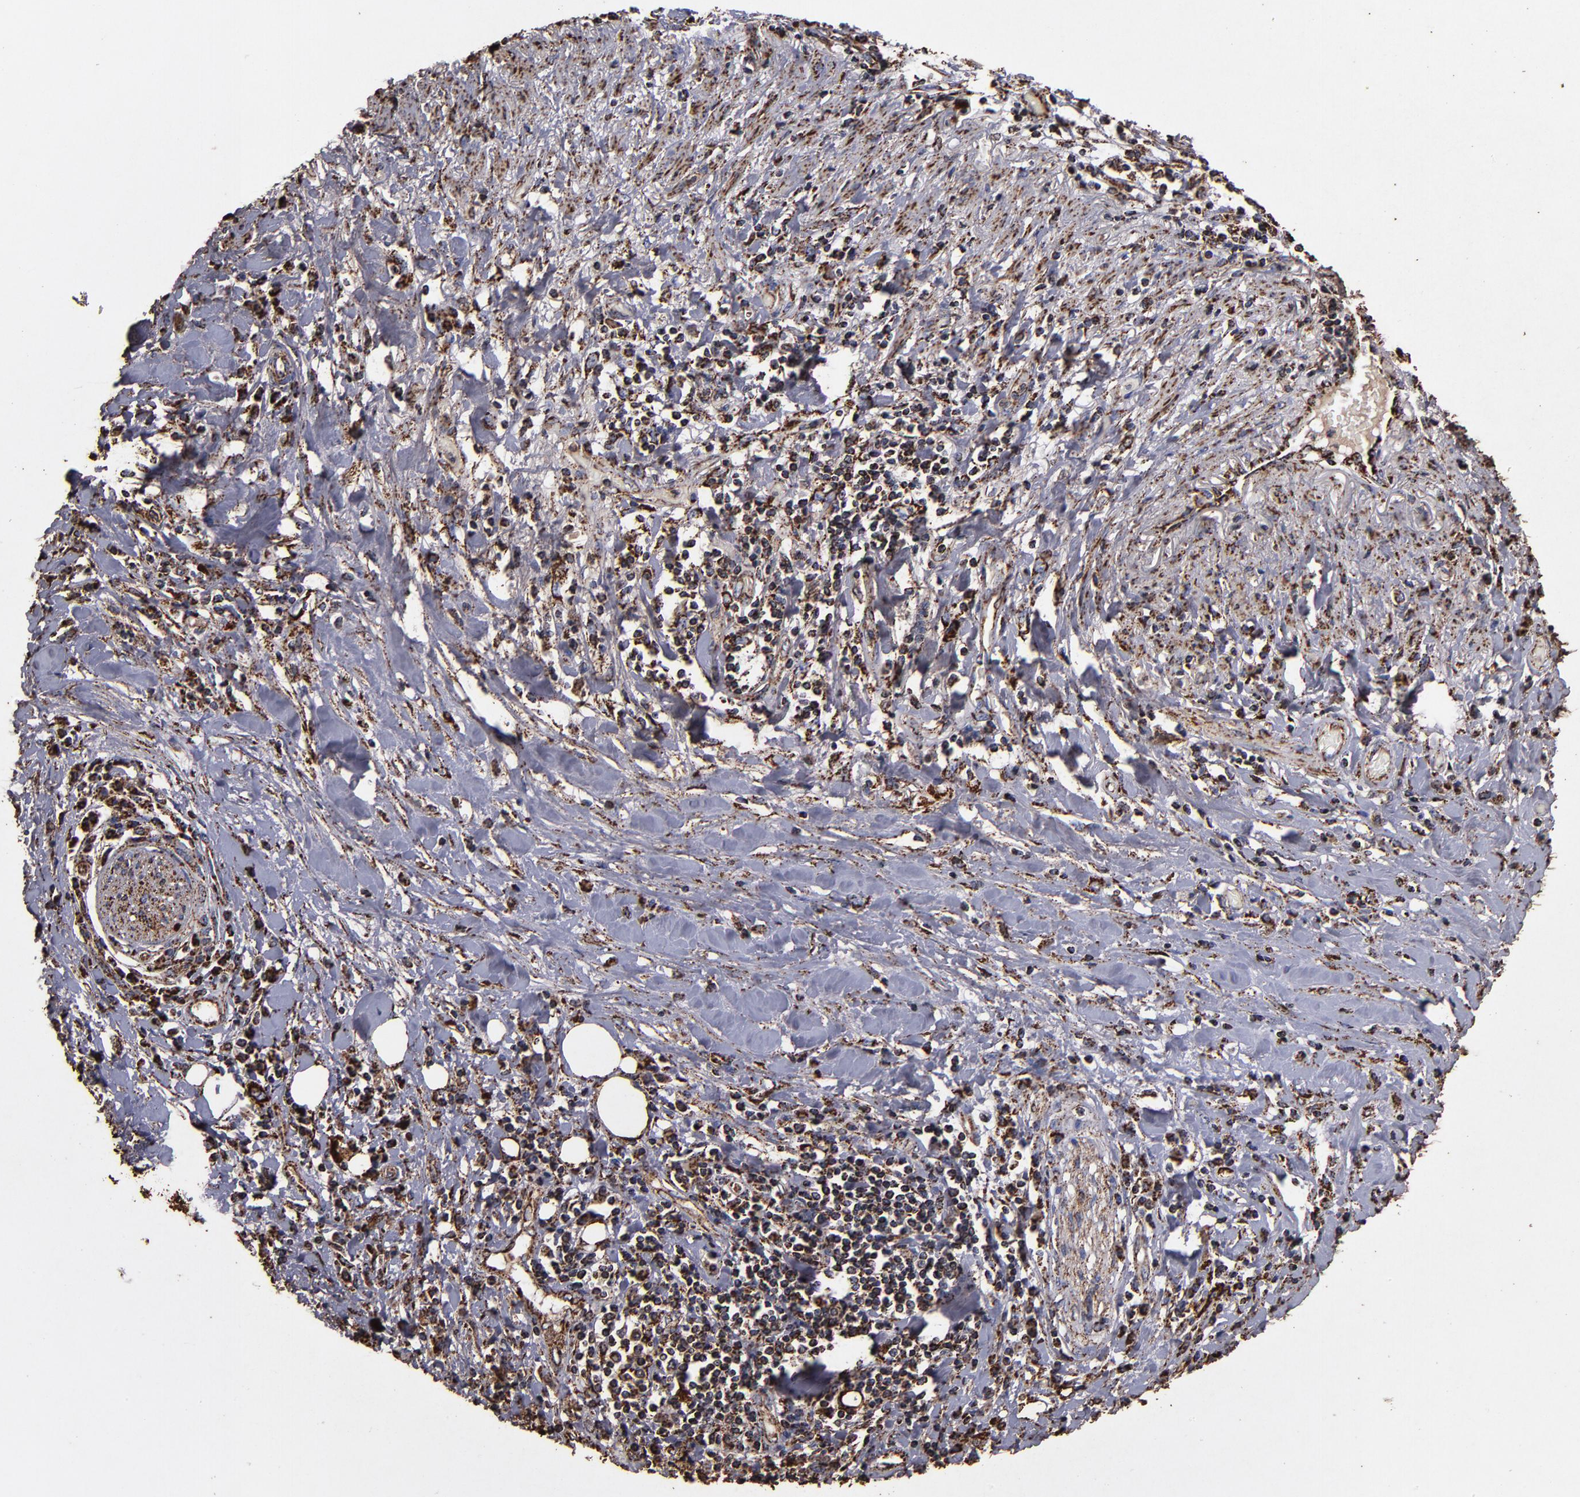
{"staining": {"intensity": "strong", "quantity": ">75%", "location": "cytoplasmic/membranous"}, "tissue": "pancreatic cancer", "cell_type": "Tumor cells", "image_type": "cancer", "snomed": [{"axis": "morphology", "description": "Adenocarcinoma, NOS"}, {"axis": "topography", "description": "Pancreas"}], "caption": "A high amount of strong cytoplasmic/membranous positivity is identified in approximately >75% of tumor cells in pancreatic adenocarcinoma tissue.", "gene": "SOD2", "patient": {"sex": "female", "age": 64}}